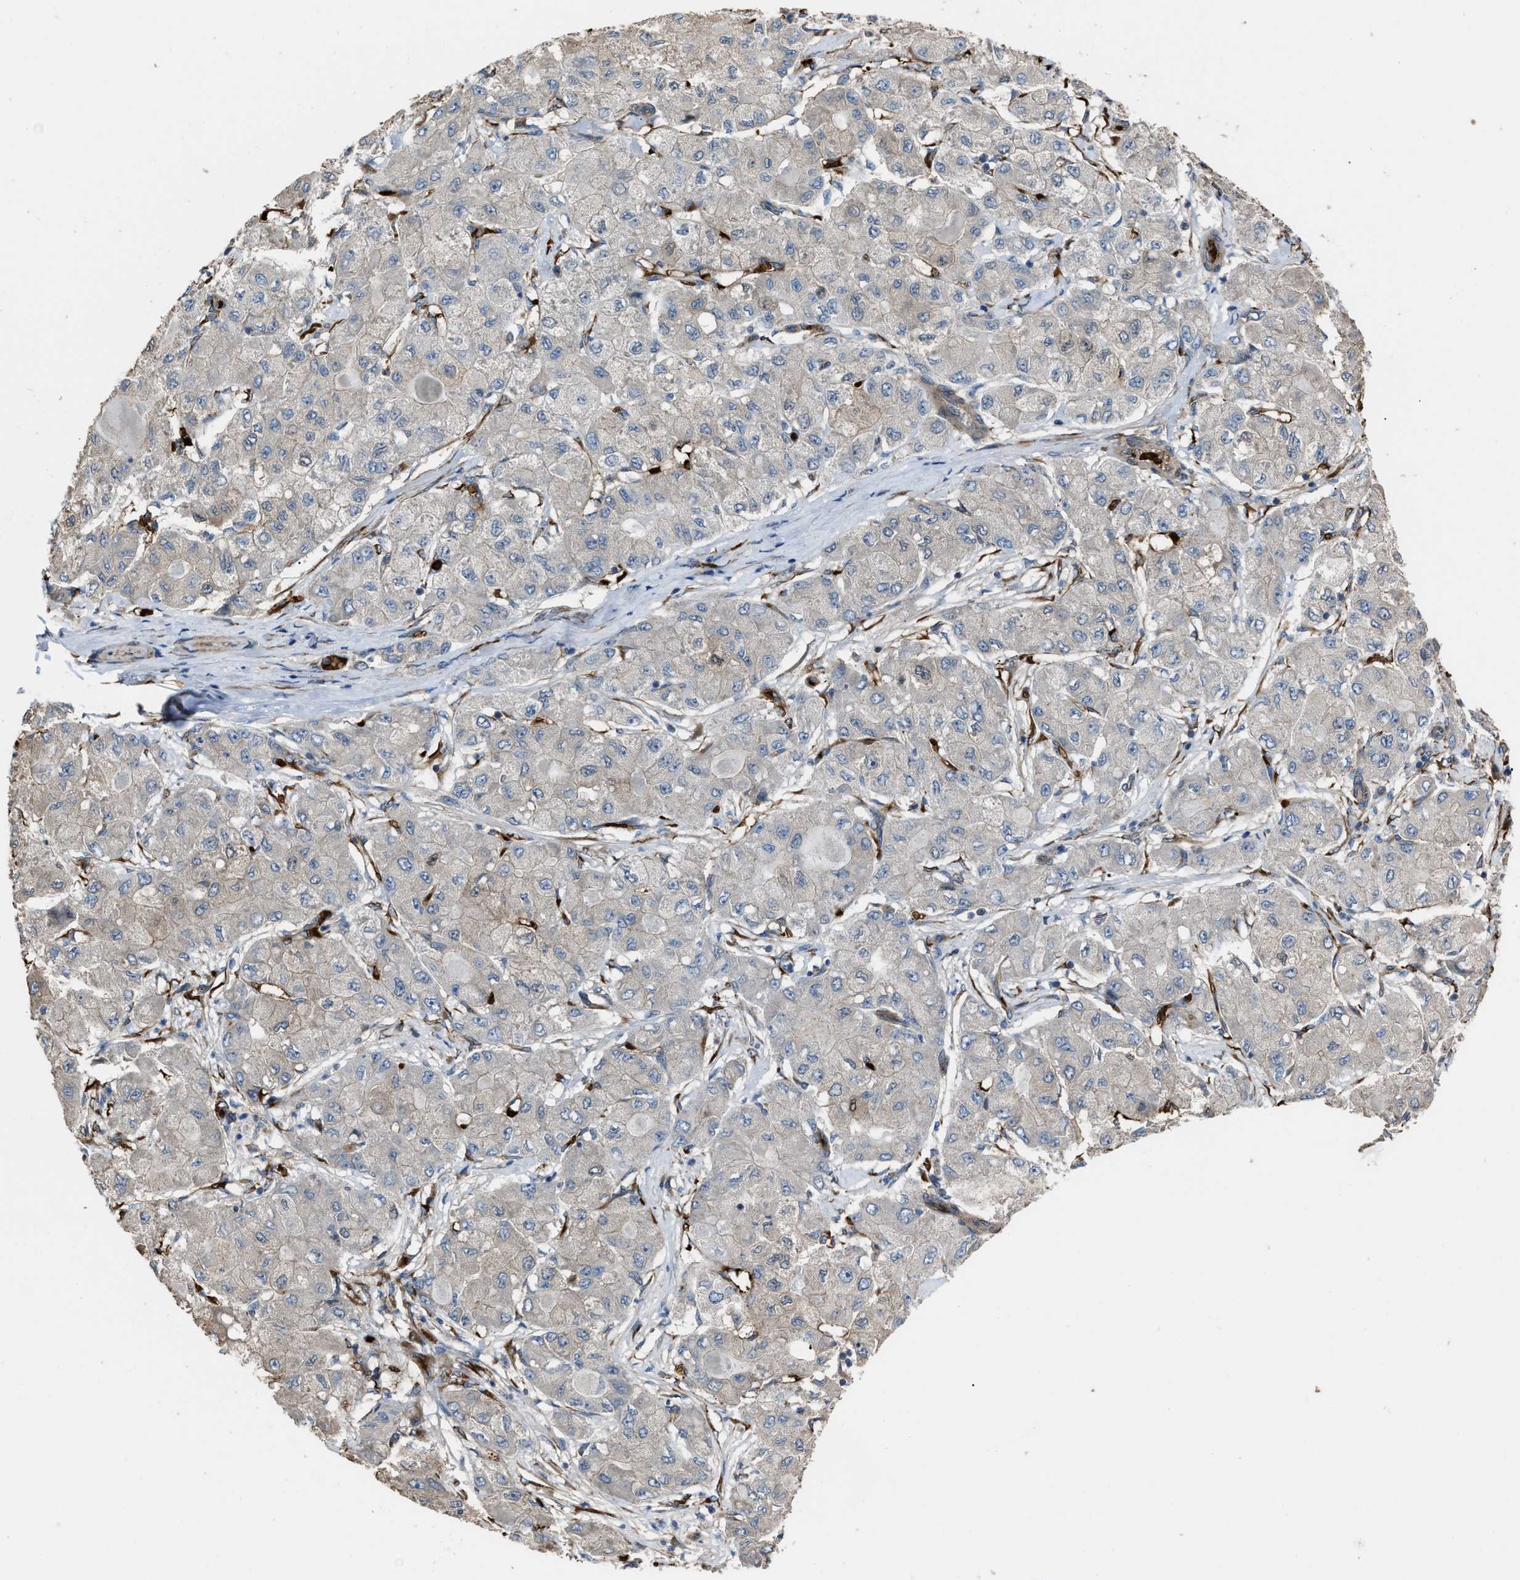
{"staining": {"intensity": "negative", "quantity": "none", "location": "none"}, "tissue": "liver cancer", "cell_type": "Tumor cells", "image_type": "cancer", "snomed": [{"axis": "morphology", "description": "Carcinoma, Hepatocellular, NOS"}, {"axis": "topography", "description": "Liver"}], "caption": "Liver hepatocellular carcinoma stained for a protein using IHC demonstrates no expression tumor cells.", "gene": "SELENOM", "patient": {"sex": "male", "age": 80}}